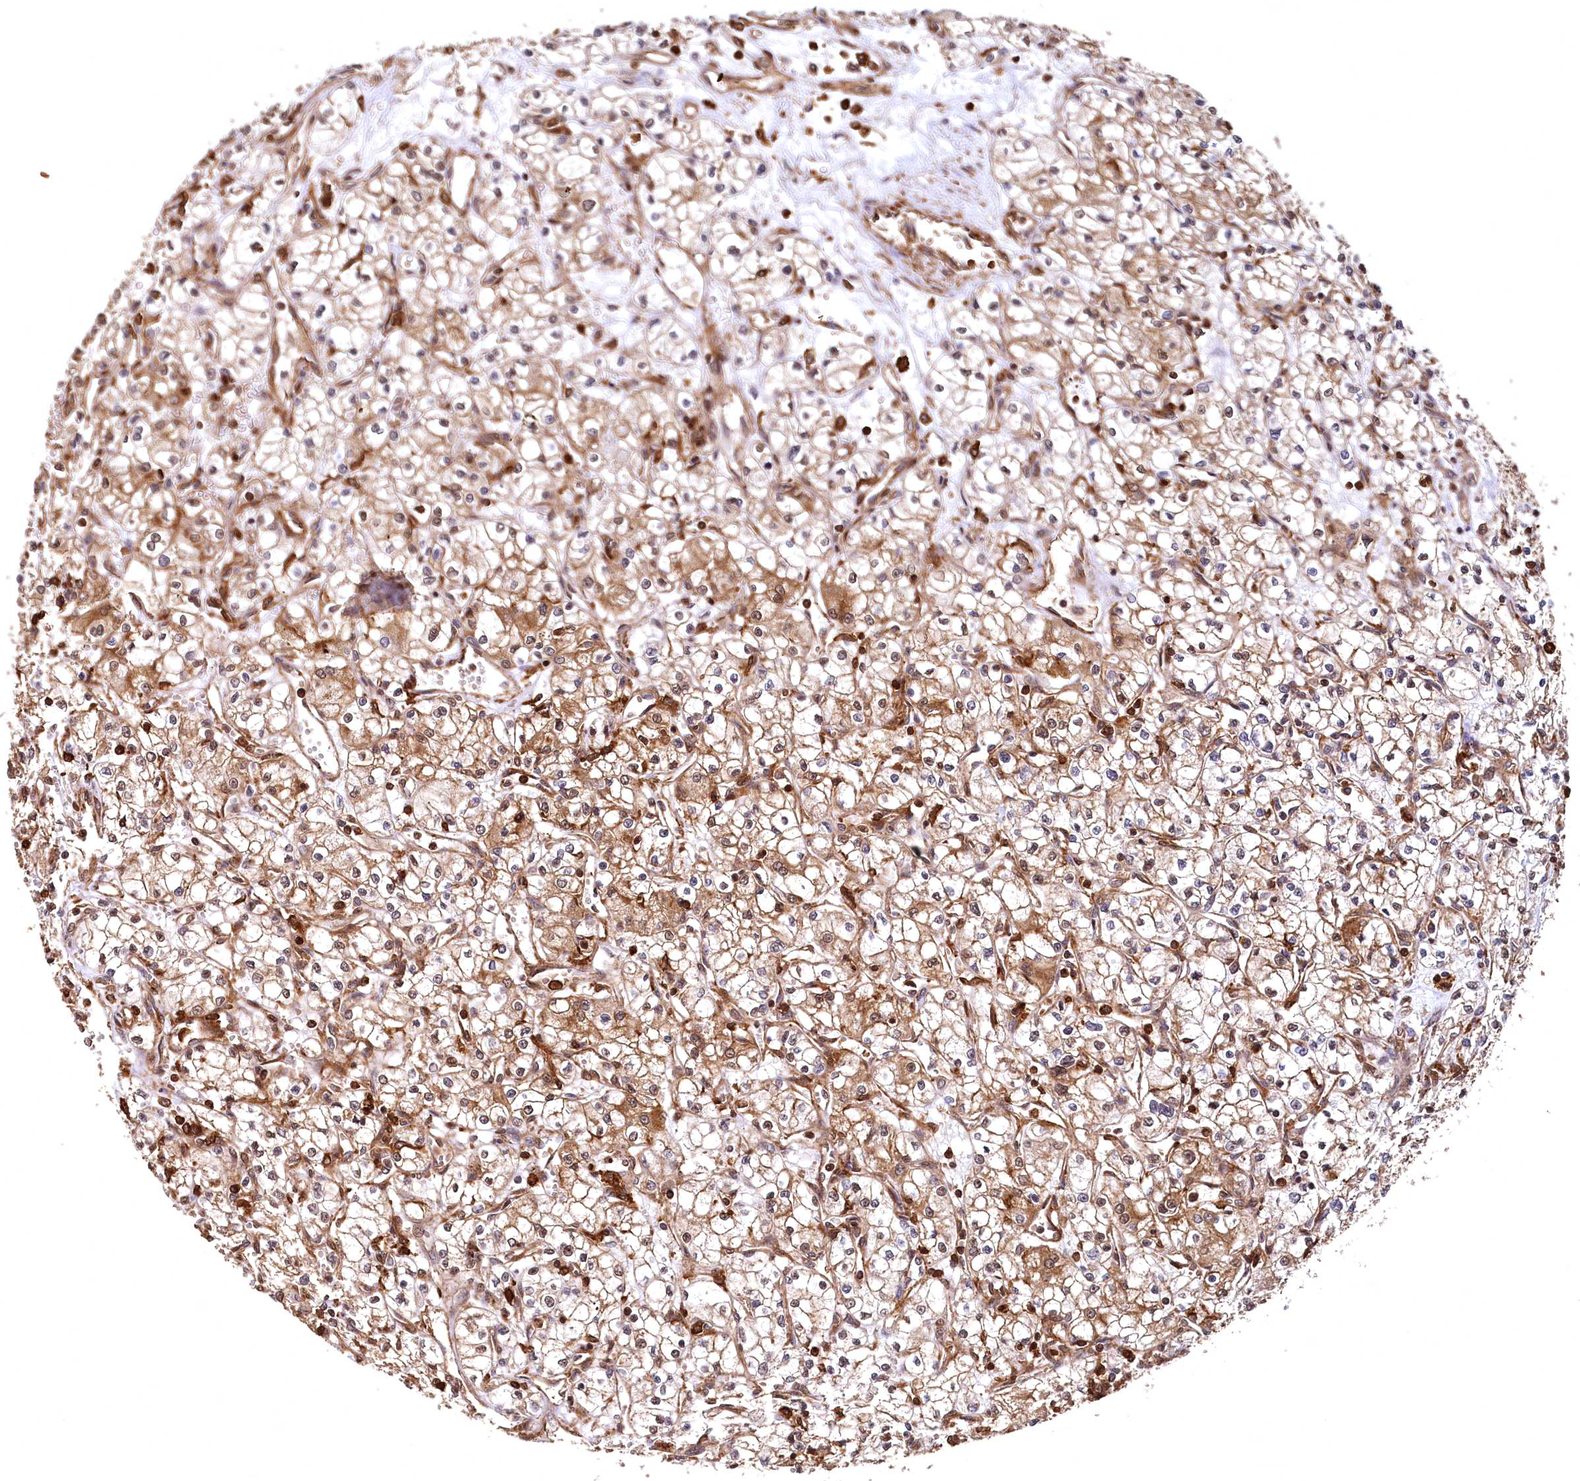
{"staining": {"intensity": "moderate", "quantity": "25%-75%", "location": "cytoplasmic/membranous"}, "tissue": "renal cancer", "cell_type": "Tumor cells", "image_type": "cancer", "snomed": [{"axis": "morphology", "description": "Adenocarcinoma, NOS"}, {"axis": "topography", "description": "Kidney"}], "caption": "Human renal cancer stained for a protein (brown) shows moderate cytoplasmic/membranous positive positivity in approximately 25%-75% of tumor cells.", "gene": "STUB1", "patient": {"sex": "male", "age": 59}}